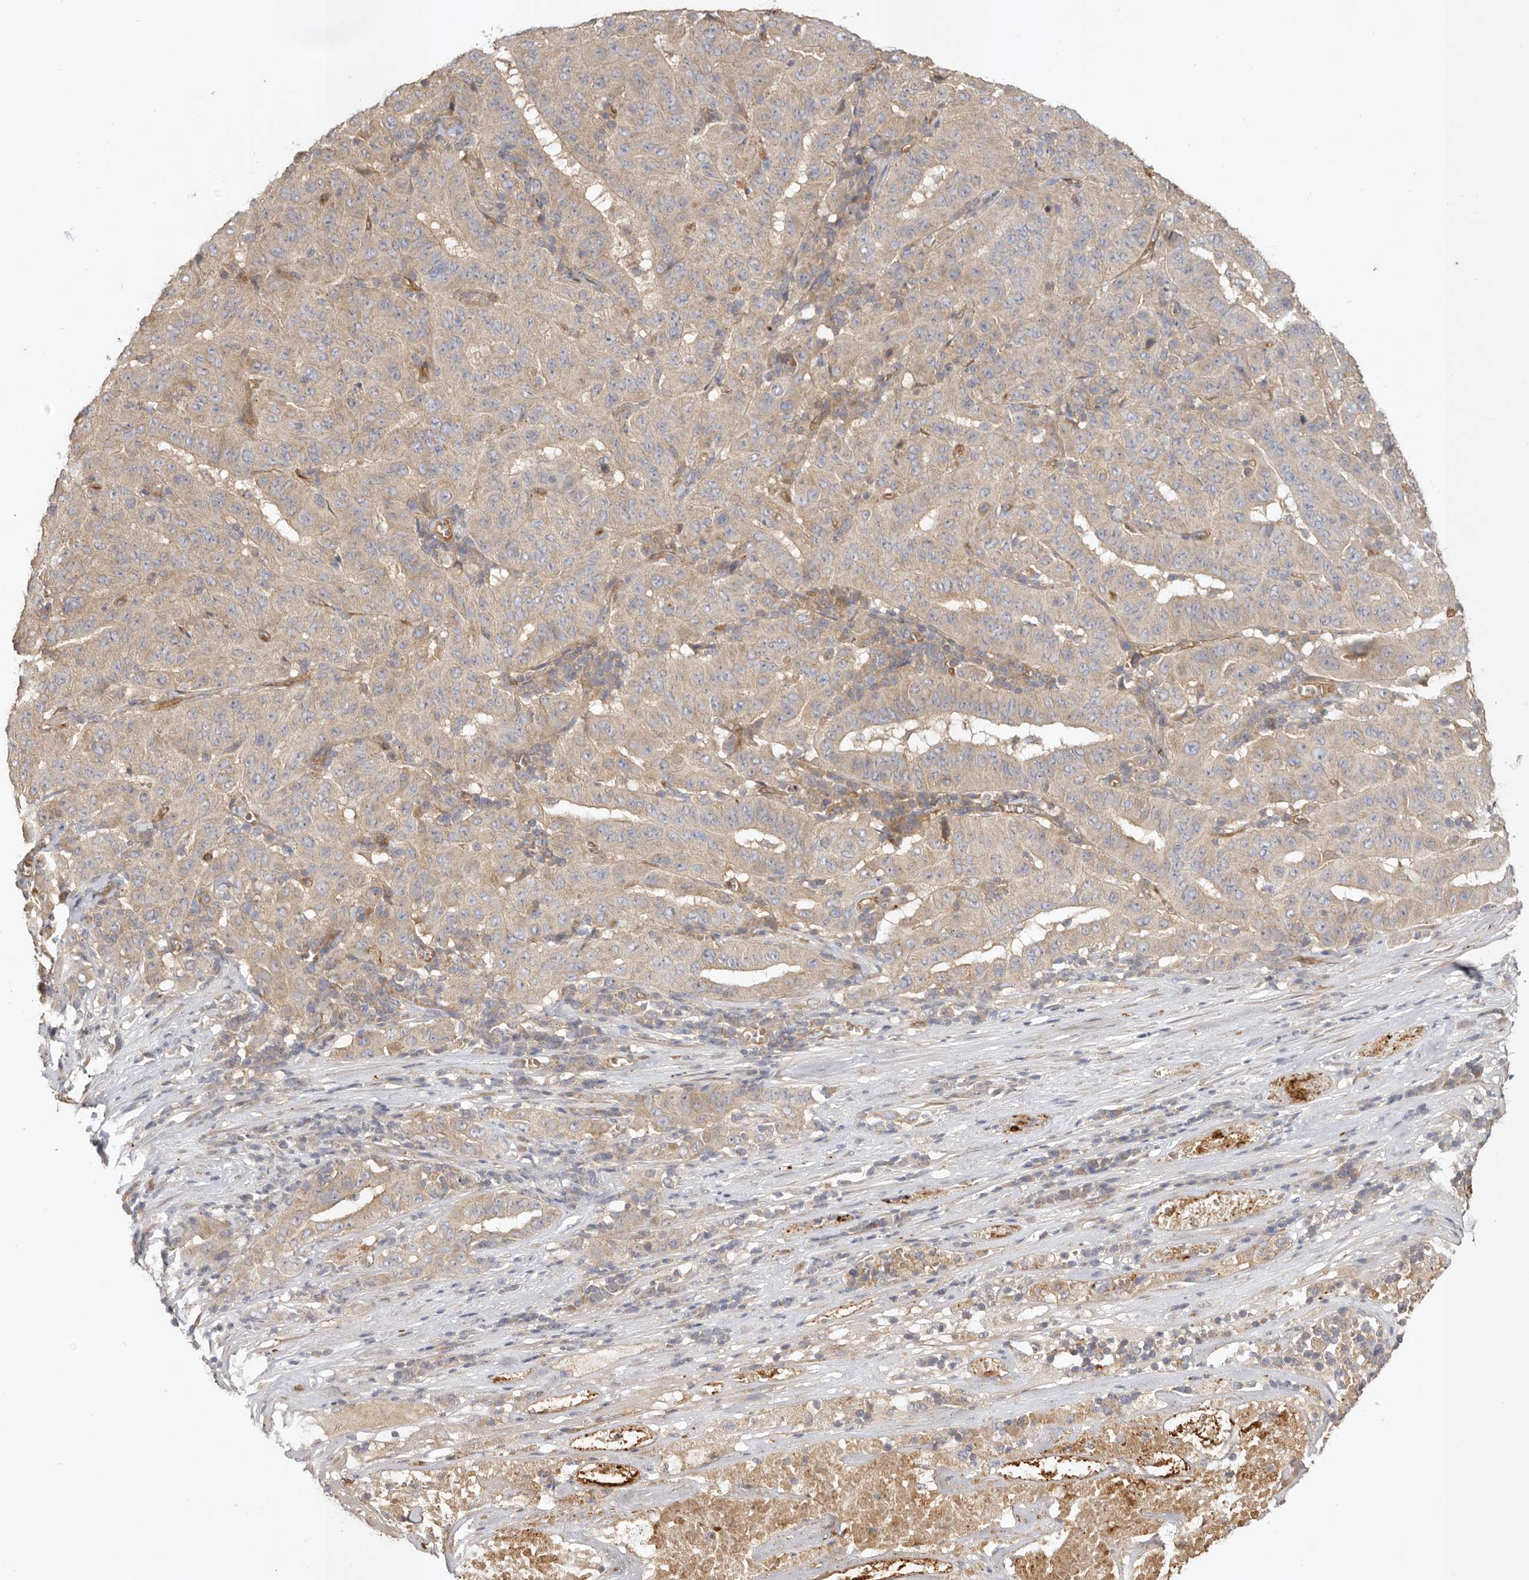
{"staining": {"intensity": "weak", "quantity": ">75%", "location": "cytoplasmic/membranous"}, "tissue": "pancreatic cancer", "cell_type": "Tumor cells", "image_type": "cancer", "snomed": [{"axis": "morphology", "description": "Adenocarcinoma, NOS"}, {"axis": "topography", "description": "Pancreas"}], "caption": "A brown stain highlights weak cytoplasmic/membranous positivity of a protein in human pancreatic cancer (adenocarcinoma) tumor cells.", "gene": "ADAMTS9", "patient": {"sex": "male", "age": 63}}